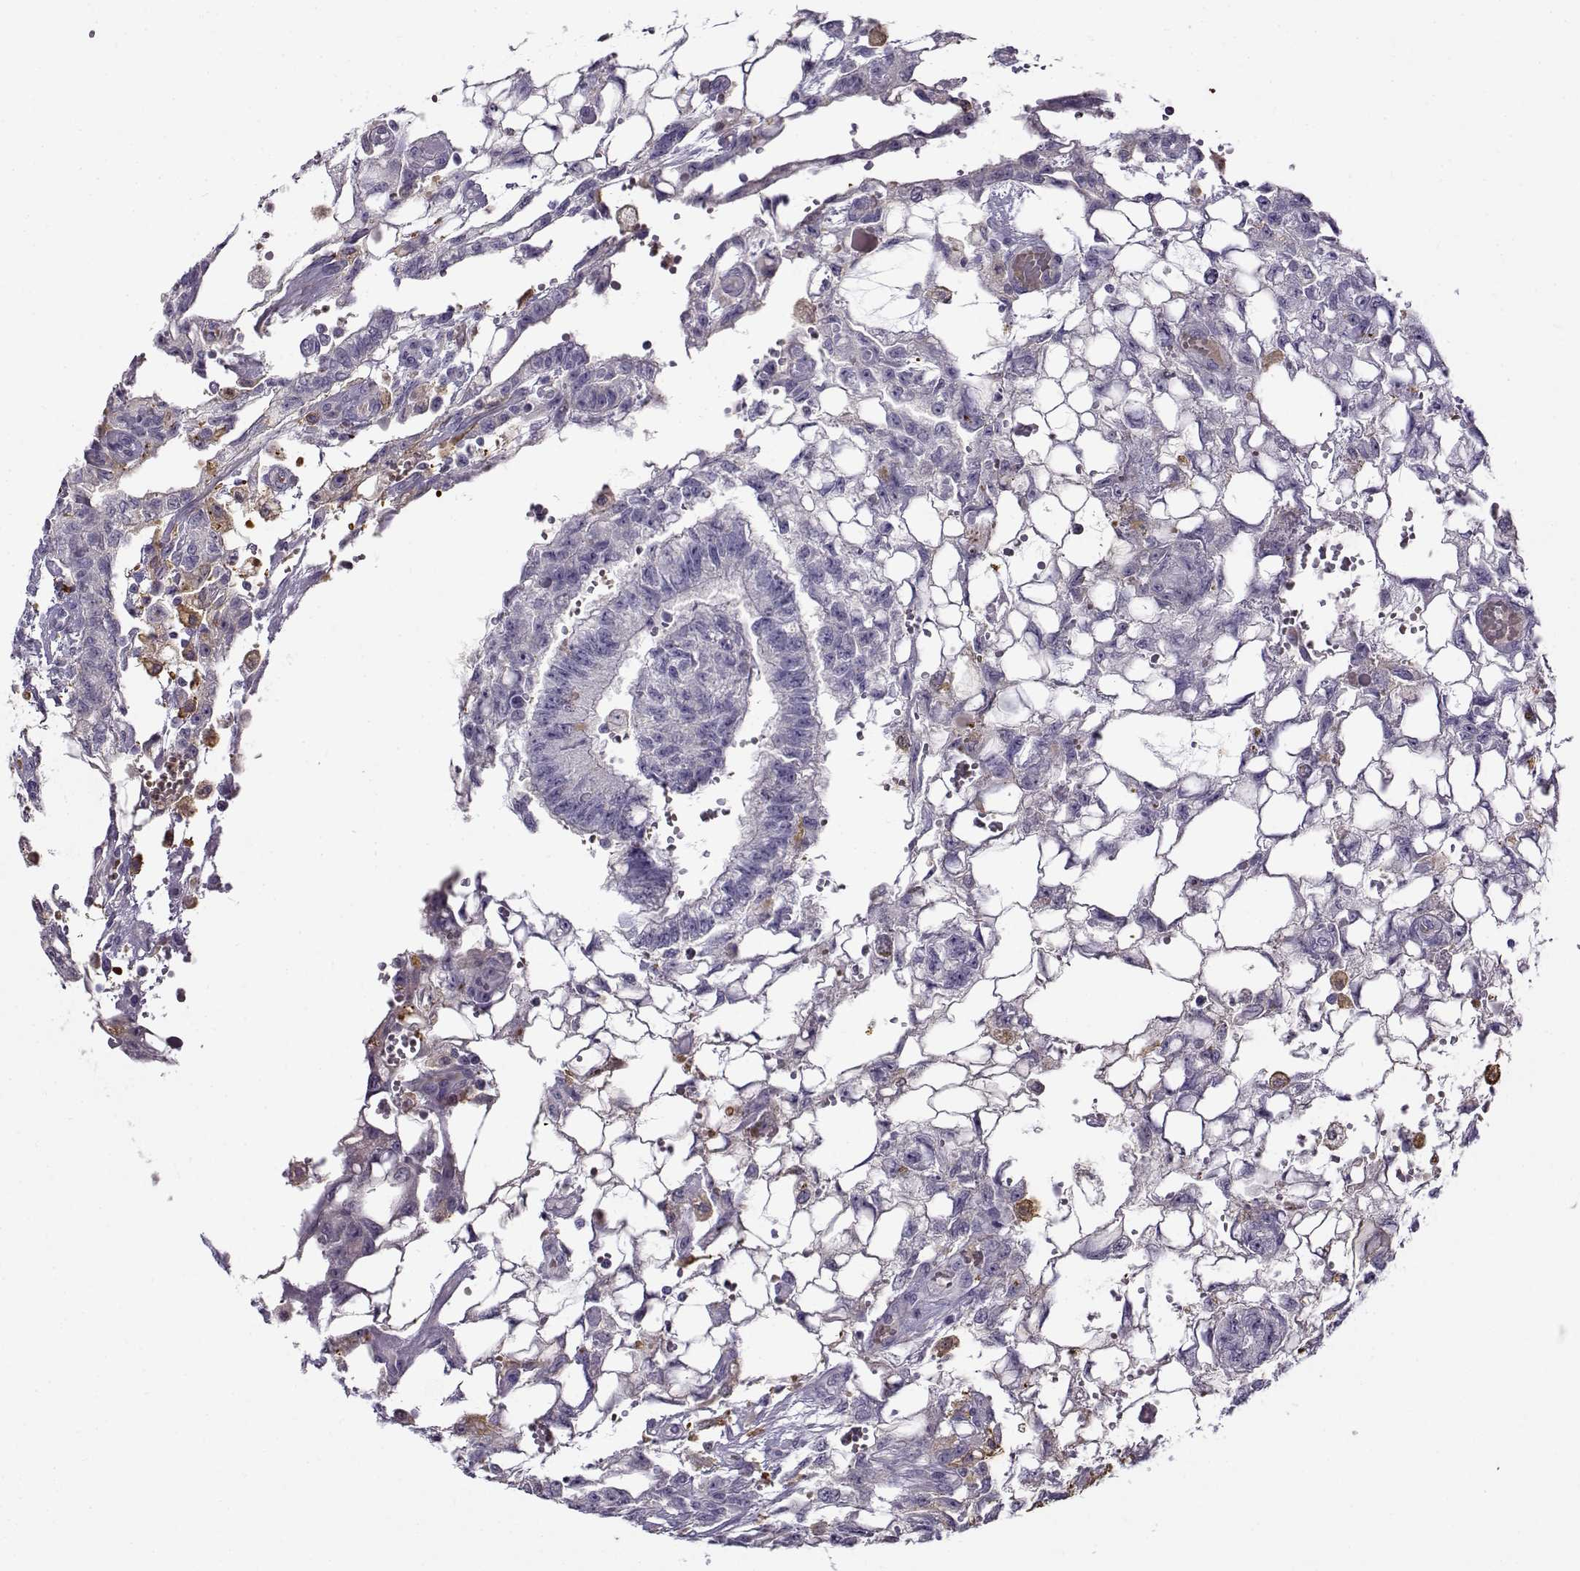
{"staining": {"intensity": "negative", "quantity": "none", "location": "none"}, "tissue": "testis cancer", "cell_type": "Tumor cells", "image_type": "cancer", "snomed": [{"axis": "morphology", "description": "Carcinoma, Embryonal, NOS"}, {"axis": "topography", "description": "Testis"}], "caption": "Tumor cells are negative for brown protein staining in testis cancer (embryonal carcinoma).", "gene": "UCP3", "patient": {"sex": "male", "age": 32}}